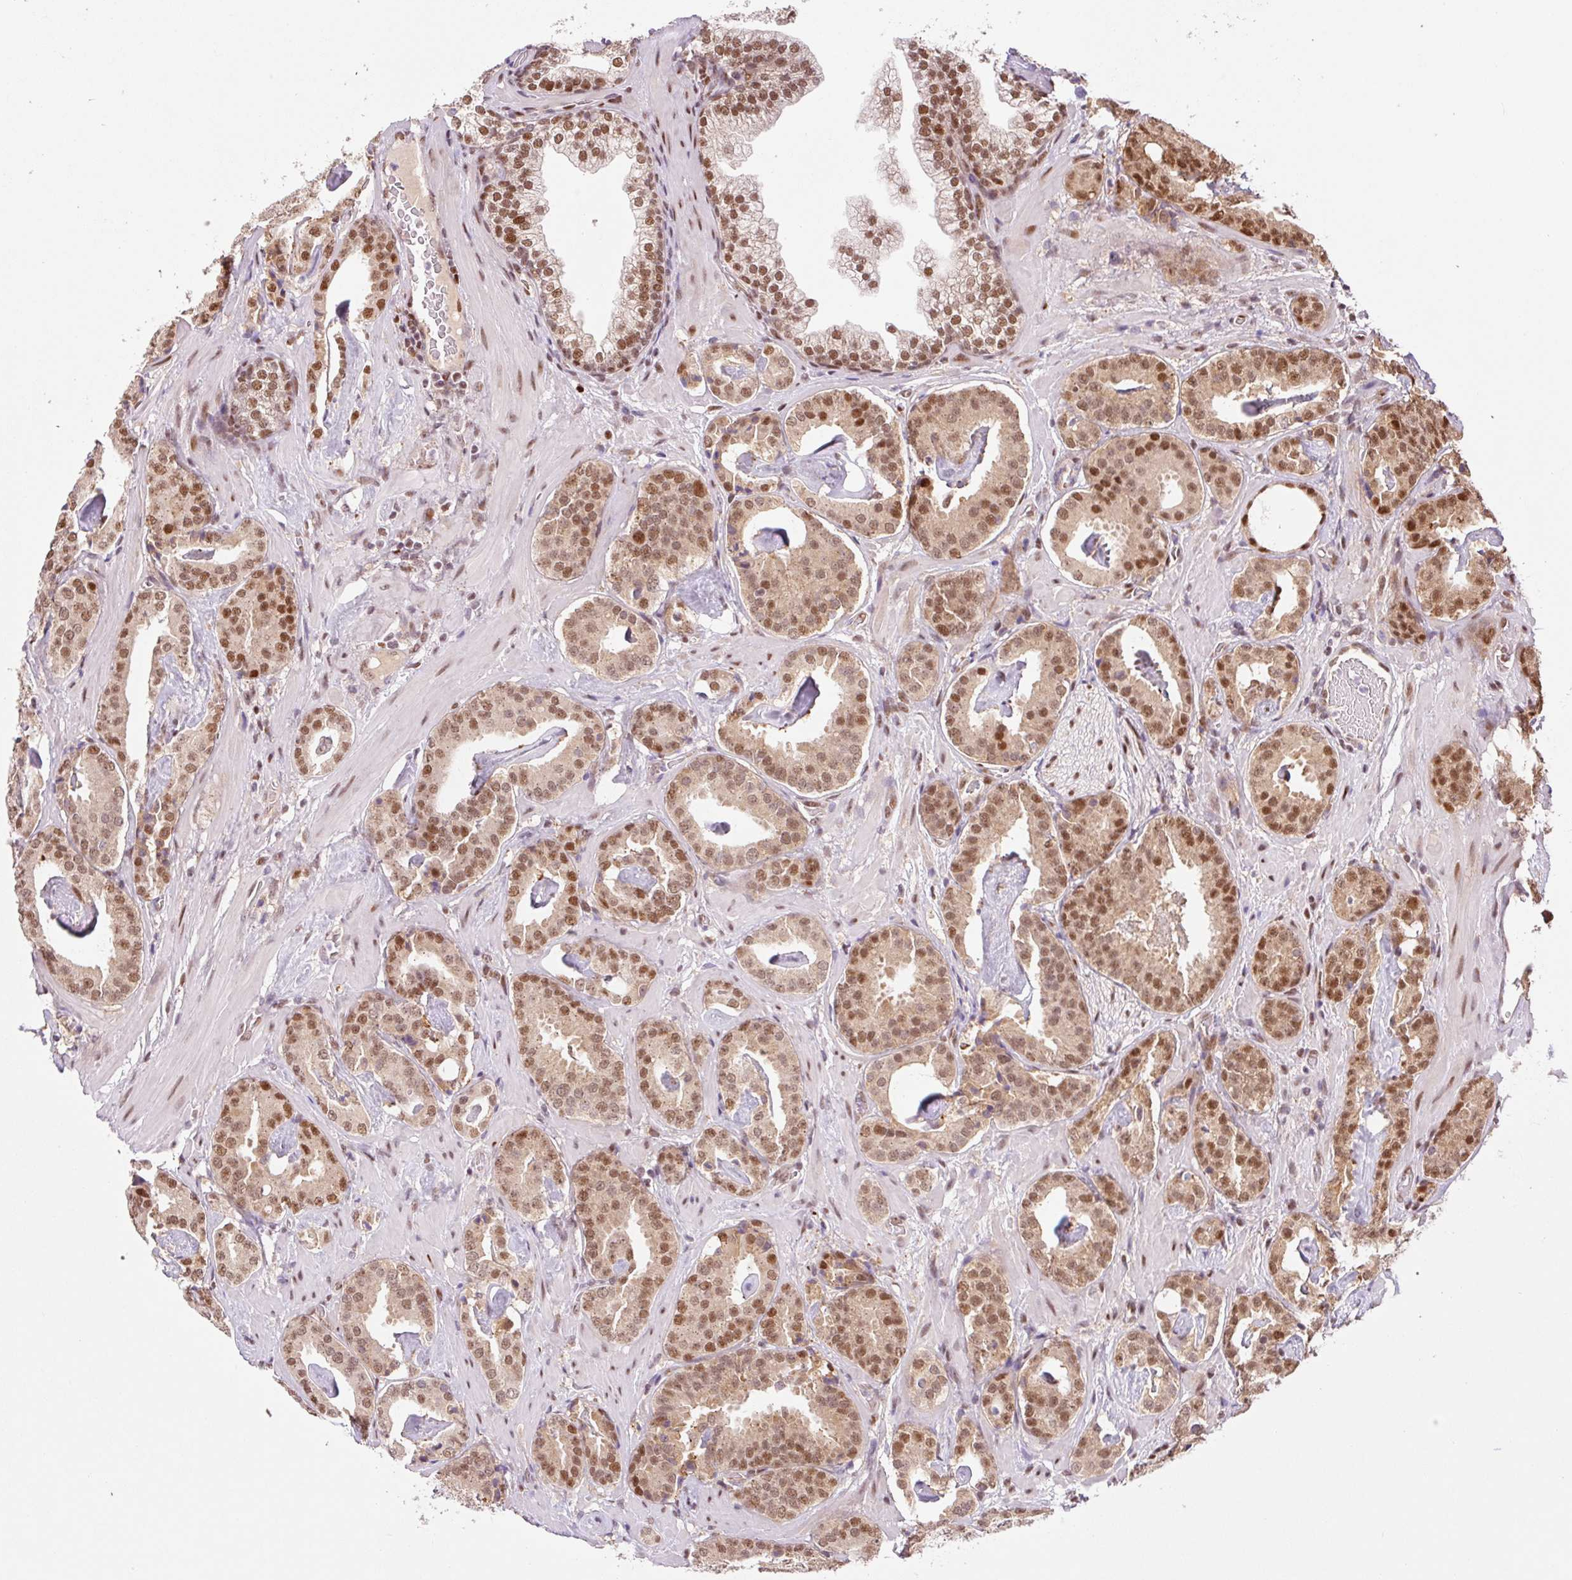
{"staining": {"intensity": "strong", "quantity": ">75%", "location": "nuclear"}, "tissue": "prostate cancer", "cell_type": "Tumor cells", "image_type": "cancer", "snomed": [{"axis": "morphology", "description": "Adenocarcinoma, Low grade"}, {"axis": "topography", "description": "Prostate"}], "caption": "Immunohistochemistry (IHC) (DAB) staining of prostate low-grade adenocarcinoma demonstrates strong nuclear protein positivity in about >75% of tumor cells.", "gene": "GPR139", "patient": {"sex": "male", "age": 62}}